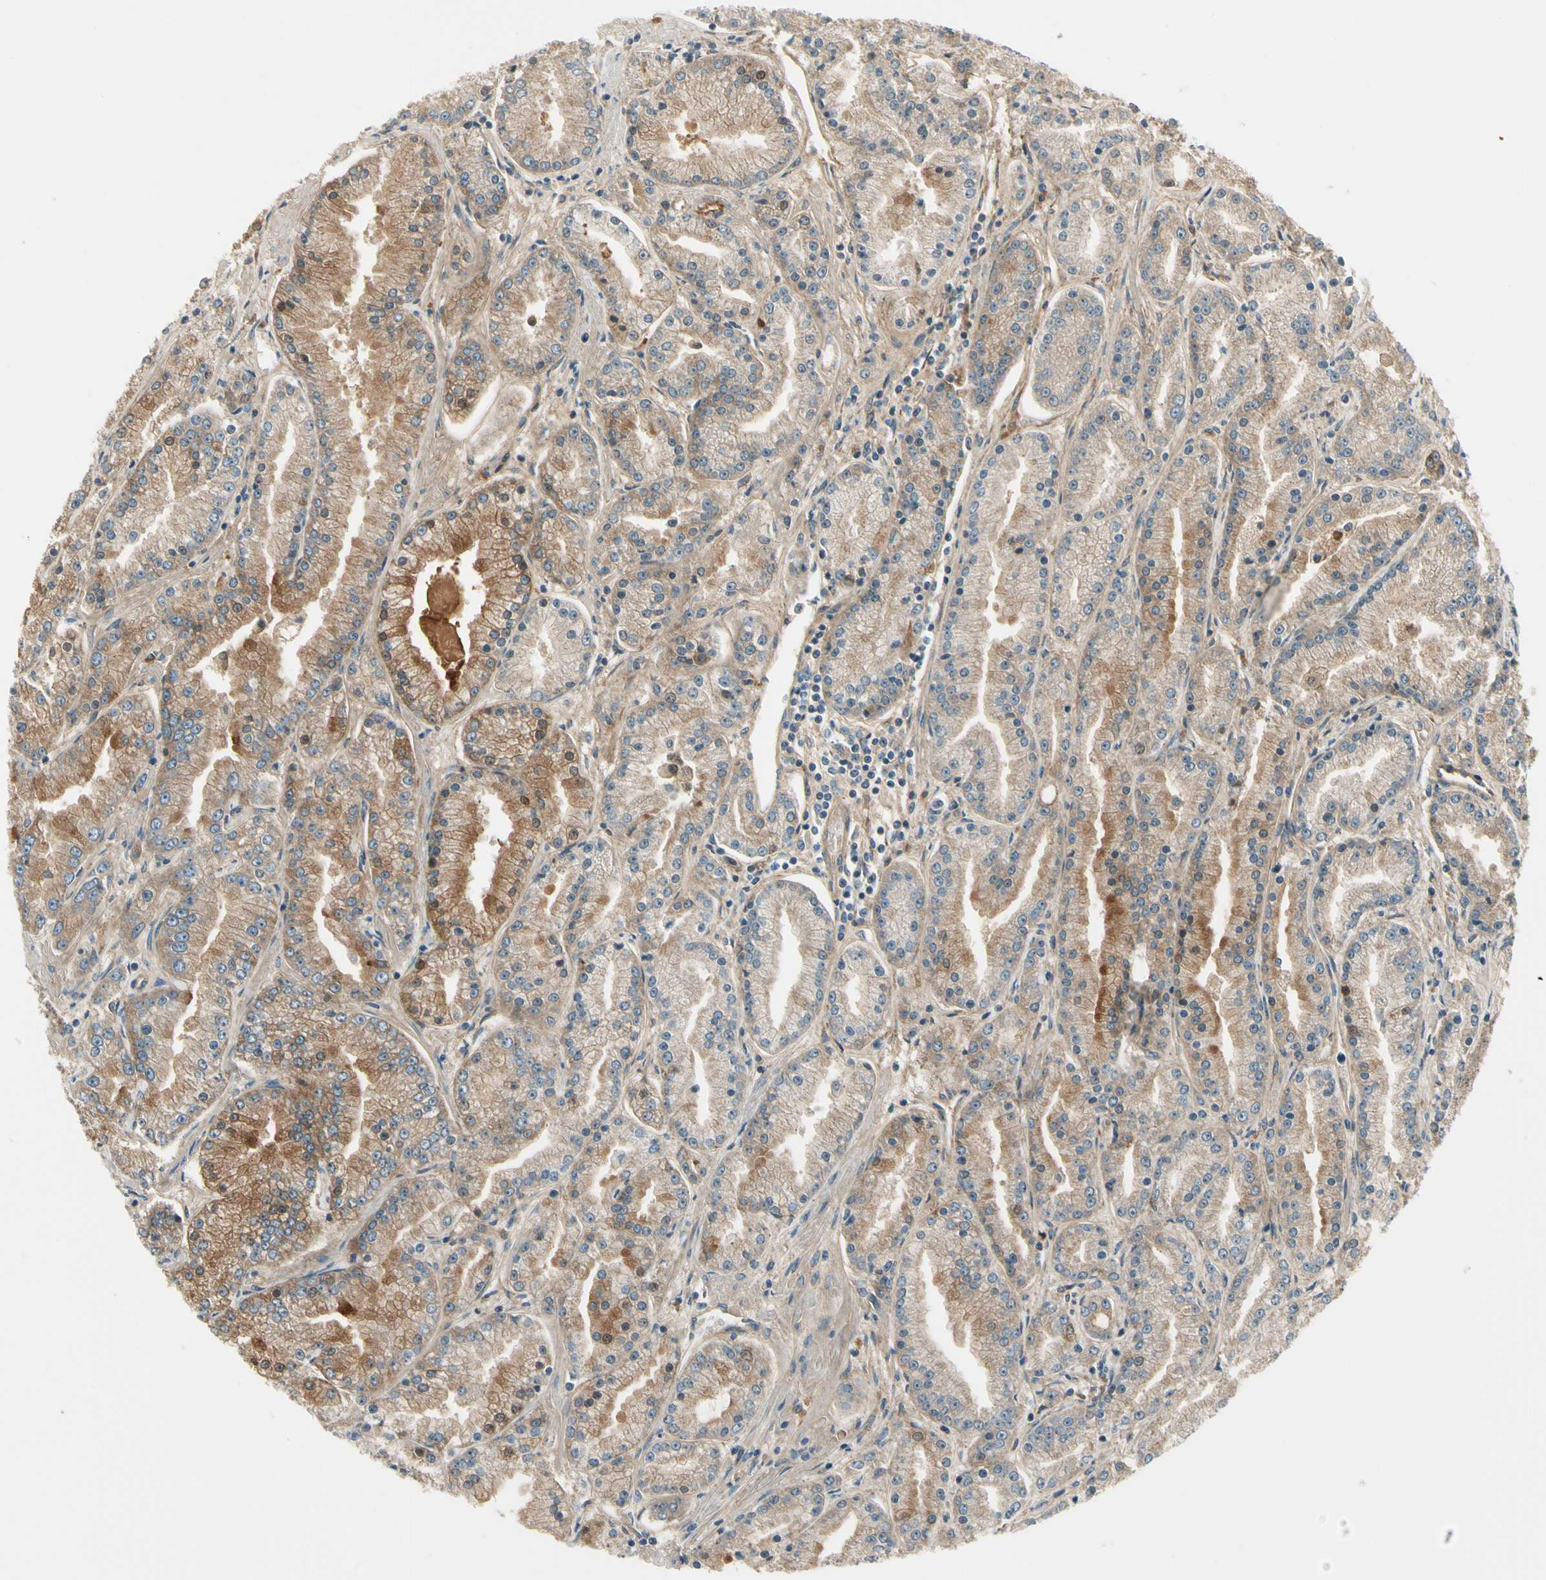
{"staining": {"intensity": "moderate", "quantity": "25%-75%", "location": "cytoplasmic/membranous"}, "tissue": "prostate cancer", "cell_type": "Tumor cells", "image_type": "cancer", "snomed": [{"axis": "morphology", "description": "Adenocarcinoma, High grade"}, {"axis": "topography", "description": "Prostate"}], "caption": "Adenocarcinoma (high-grade) (prostate) stained with a brown dye reveals moderate cytoplasmic/membranous positive positivity in approximately 25%-75% of tumor cells.", "gene": "EPHB3", "patient": {"sex": "male", "age": 61}}